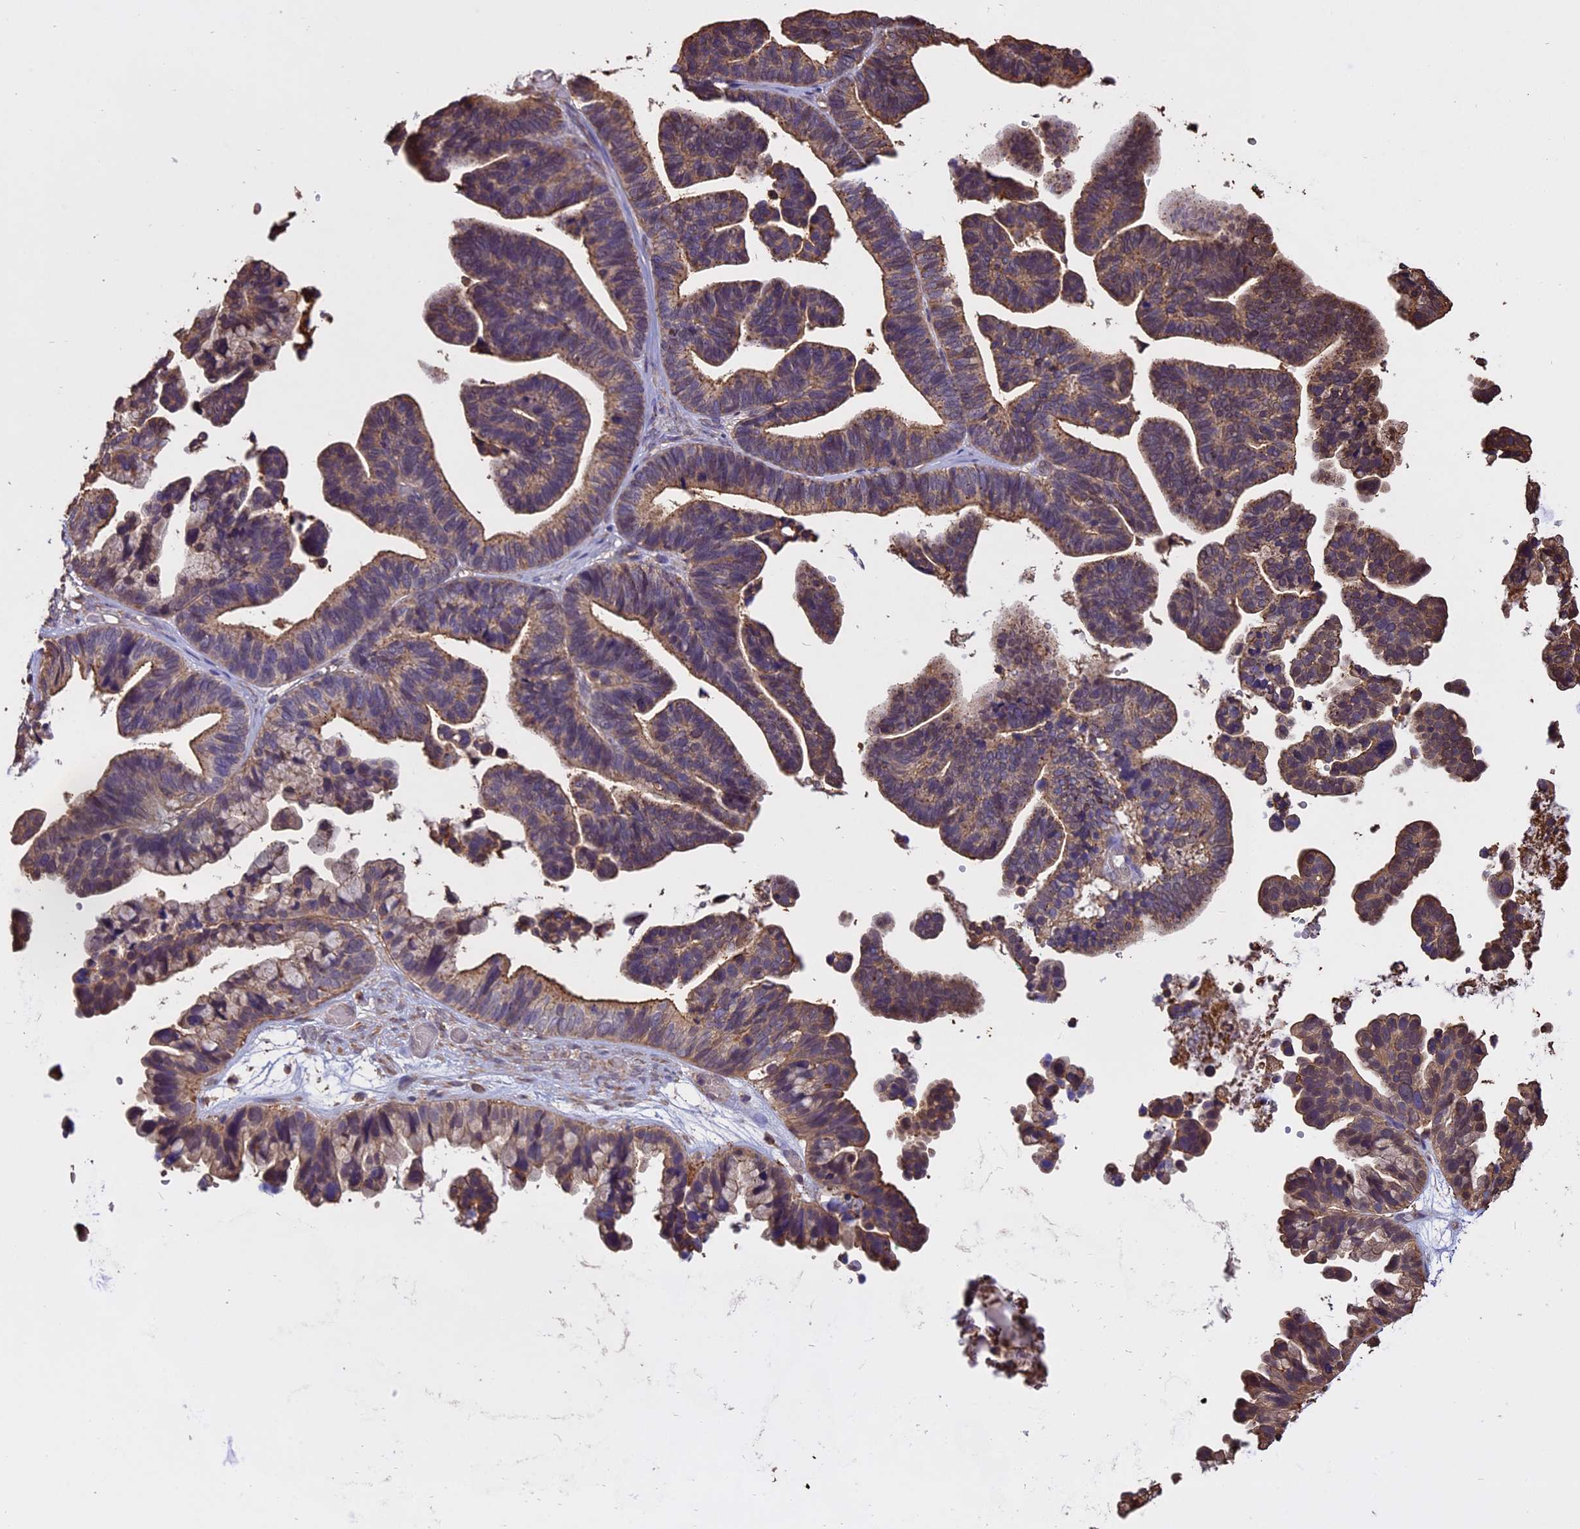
{"staining": {"intensity": "weak", "quantity": ">75%", "location": "cytoplasmic/membranous"}, "tissue": "ovarian cancer", "cell_type": "Tumor cells", "image_type": "cancer", "snomed": [{"axis": "morphology", "description": "Cystadenocarcinoma, serous, NOS"}, {"axis": "topography", "description": "Ovary"}], "caption": "A photomicrograph showing weak cytoplasmic/membranous staining in about >75% of tumor cells in ovarian serous cystadenocarcinoma, as visualized by brown immunohistochemical staining.", "gene": "CHMP2A", "patient": {"sex": "female", "age": 56}}